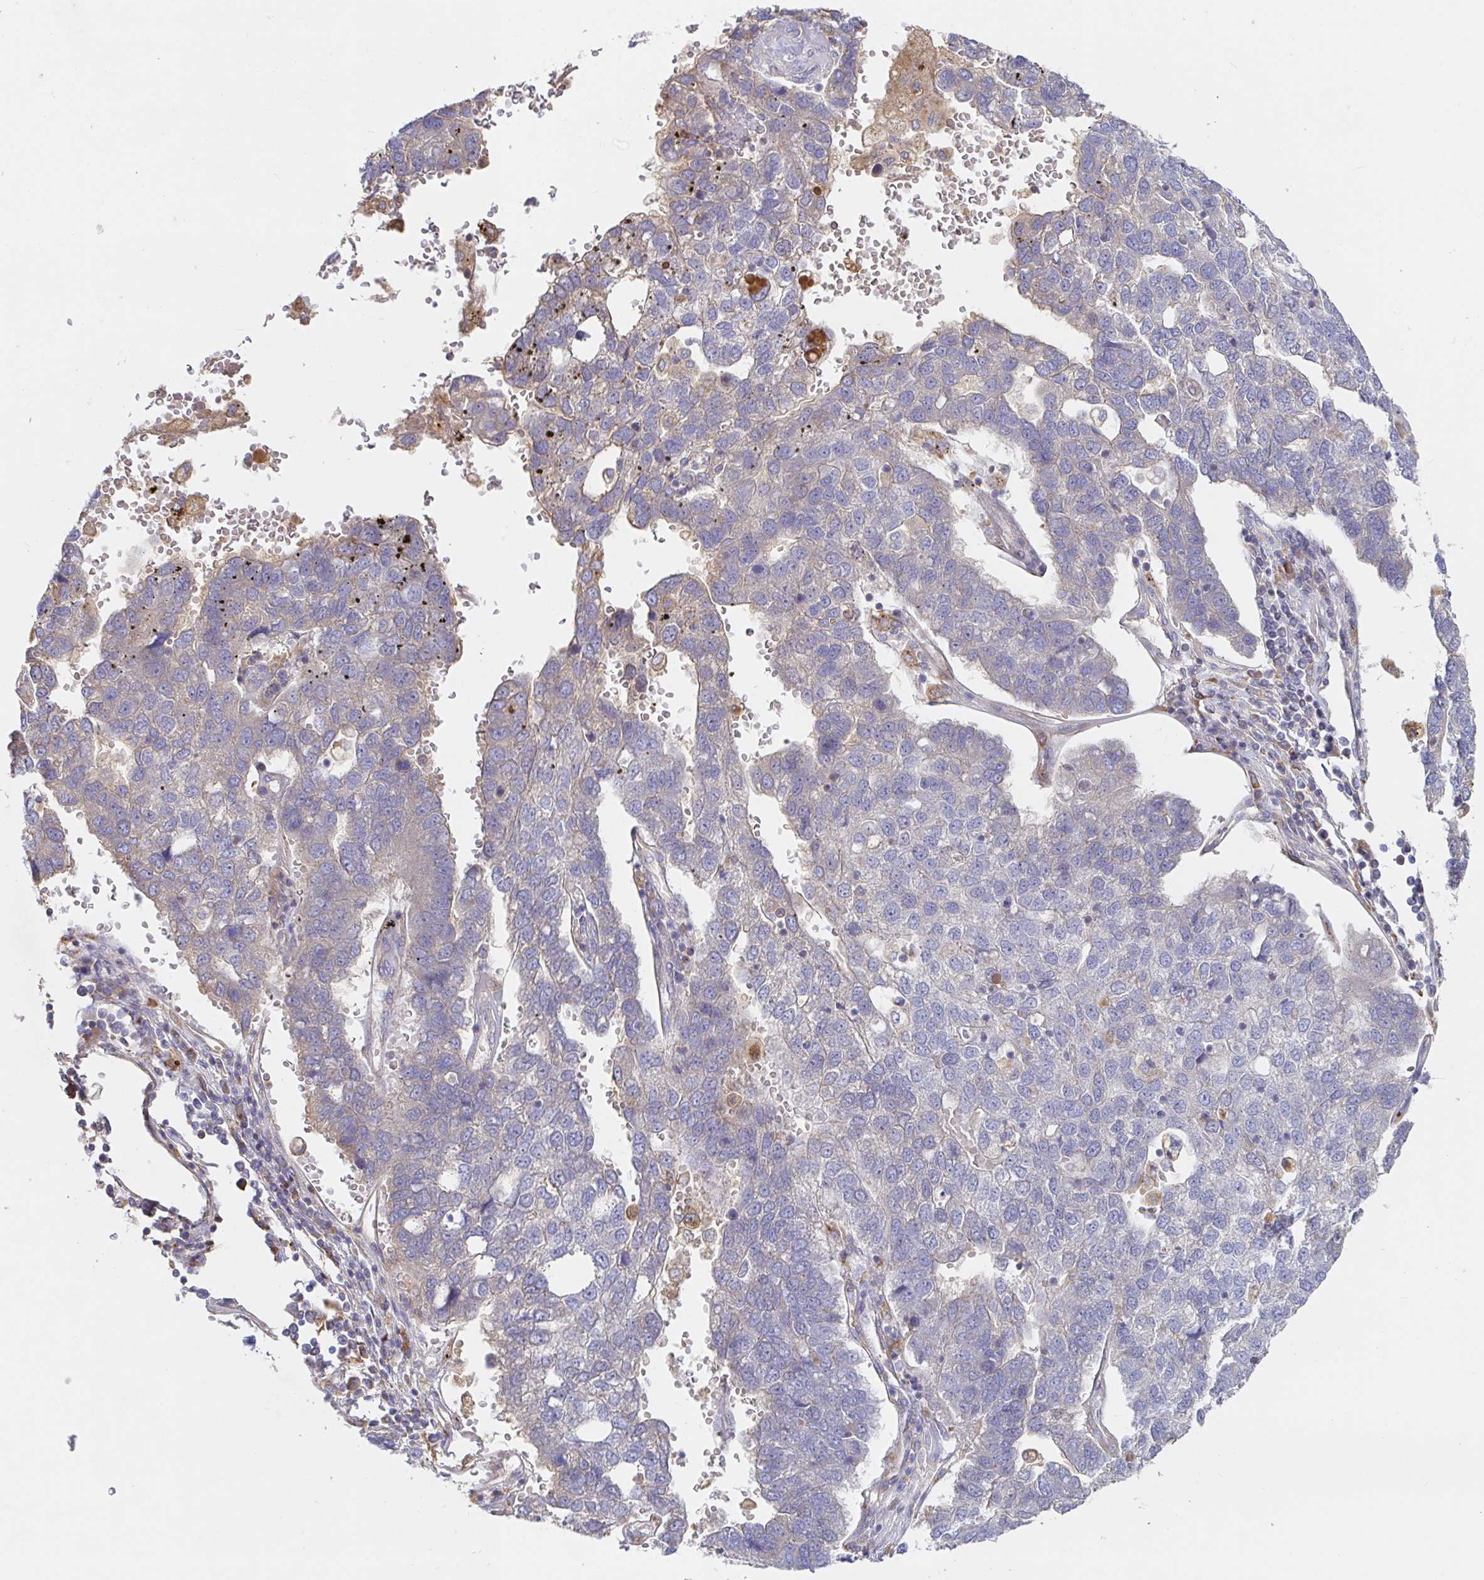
{"staining": {"intensity": "weak", "quantity": "<25%", "location": "cytoplasmic/membranous"}, "tissue": "pancreatic cancer", "cell_type": "Tumor cells", "image_type": "cancer", "snomed": [{"axis": "morphology", "description": "Adenocarcinoma, NOS"}, {"axis": "topography", "description": "Pancreas"}], "caption": "A micrograph of human pancreatic cancer is negative for staining in tumor cells.", "gene": "IRAK2", "patient": {"sex": "female", "age": 61}}